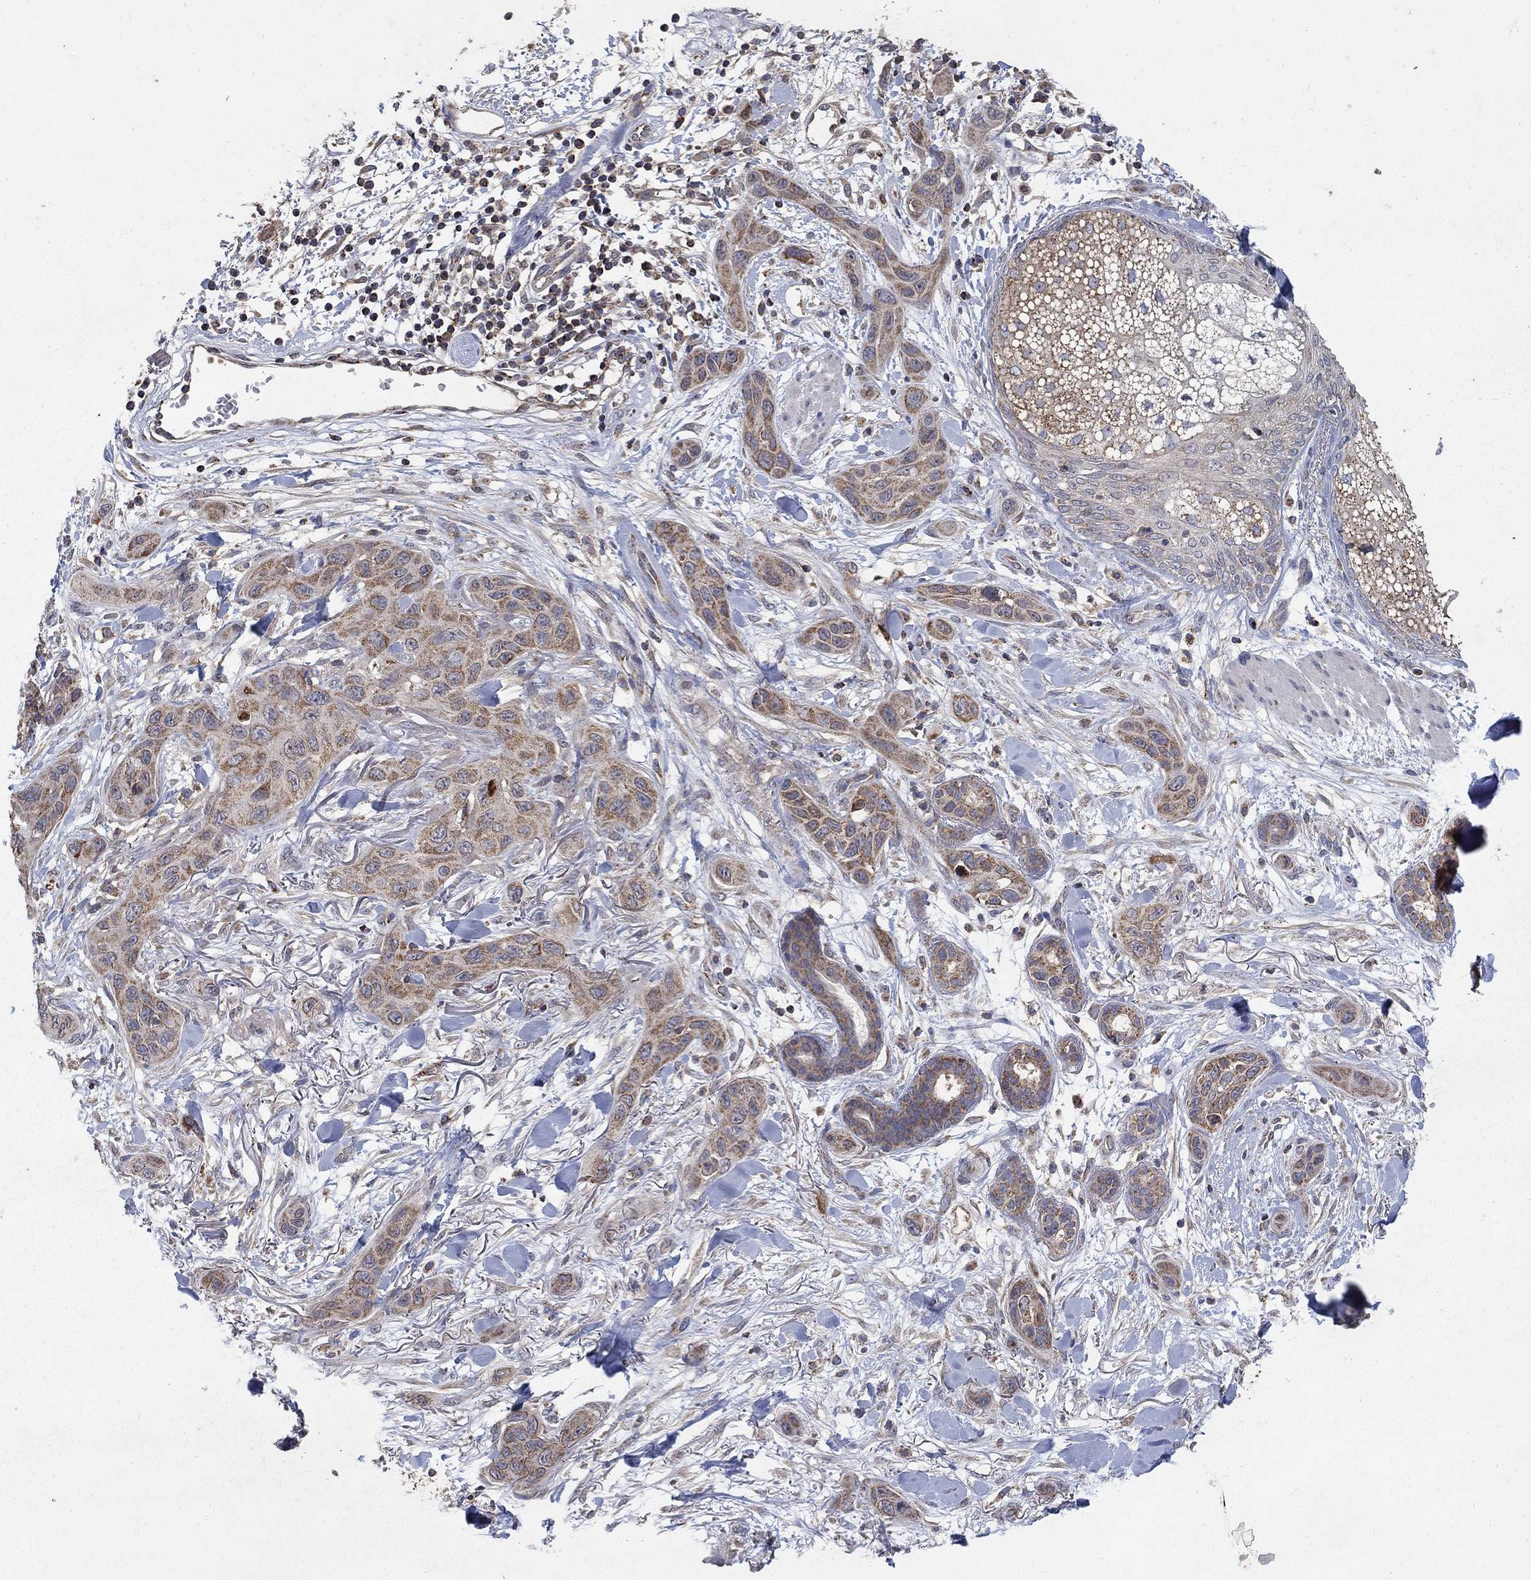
{"staining": {"intensity": "moderate", "quantity": ">75%", "location": "cytoplasmic/membranous"}, "tissue": "skin cancer", "cell_type": "Tumor cells", "image_type": "cancer", "snomed": [{"axis": "morphology", "description": "Squamous cell carcinoma, NOS"}, {"axis": "topography", "description": "Skin"}], "caption": "Immunohistochemical staining of human skin cancer shows medium levels of moderate cytoplasmic/membranous protein staining in about >75% of tumor cells.", "gene": "GPSM1", "patient": {"sex": "male", "age": 78}}